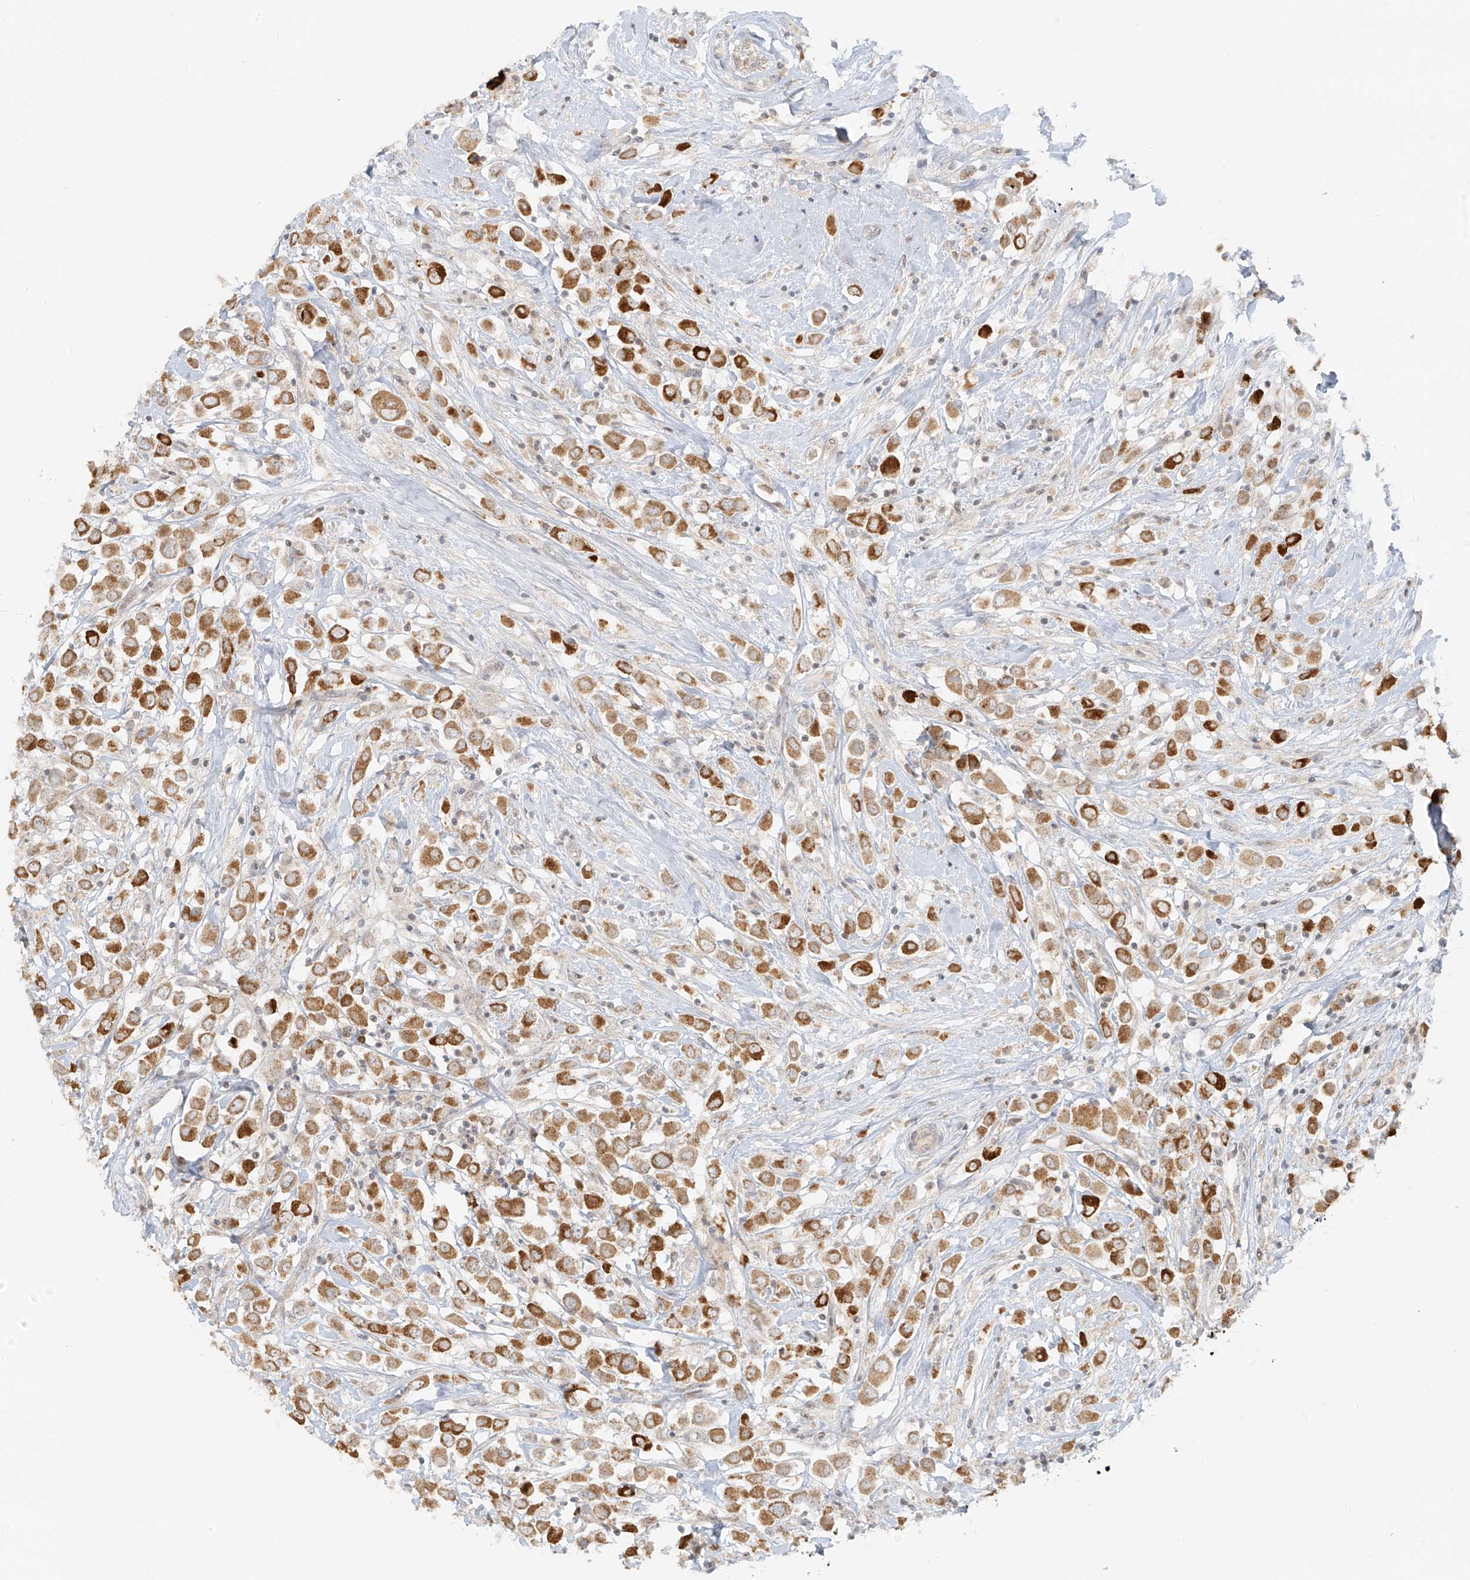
{"staining": {"intensity": "strong", "quantity": ">75%", "location": "cytoplasmic/membranous"}, "tissue": "breast cancer", "cell_type": "Tumor cells", "image_type": "cancer", "snomed": [{"axis": "morphology", "description": "Duct carcinoma"}, {"axis": "topography", "description": "Breast"}], "caption": "Approximately >75% of tumor cells in human breast infiltrating ductal carcinoma demonstrate strong cytoplasmic/membranous protein expression as visualized by brown immunohistochemical staining.", "gene": "MIPEP", "patient": {"sex": "female", "age": 61}}